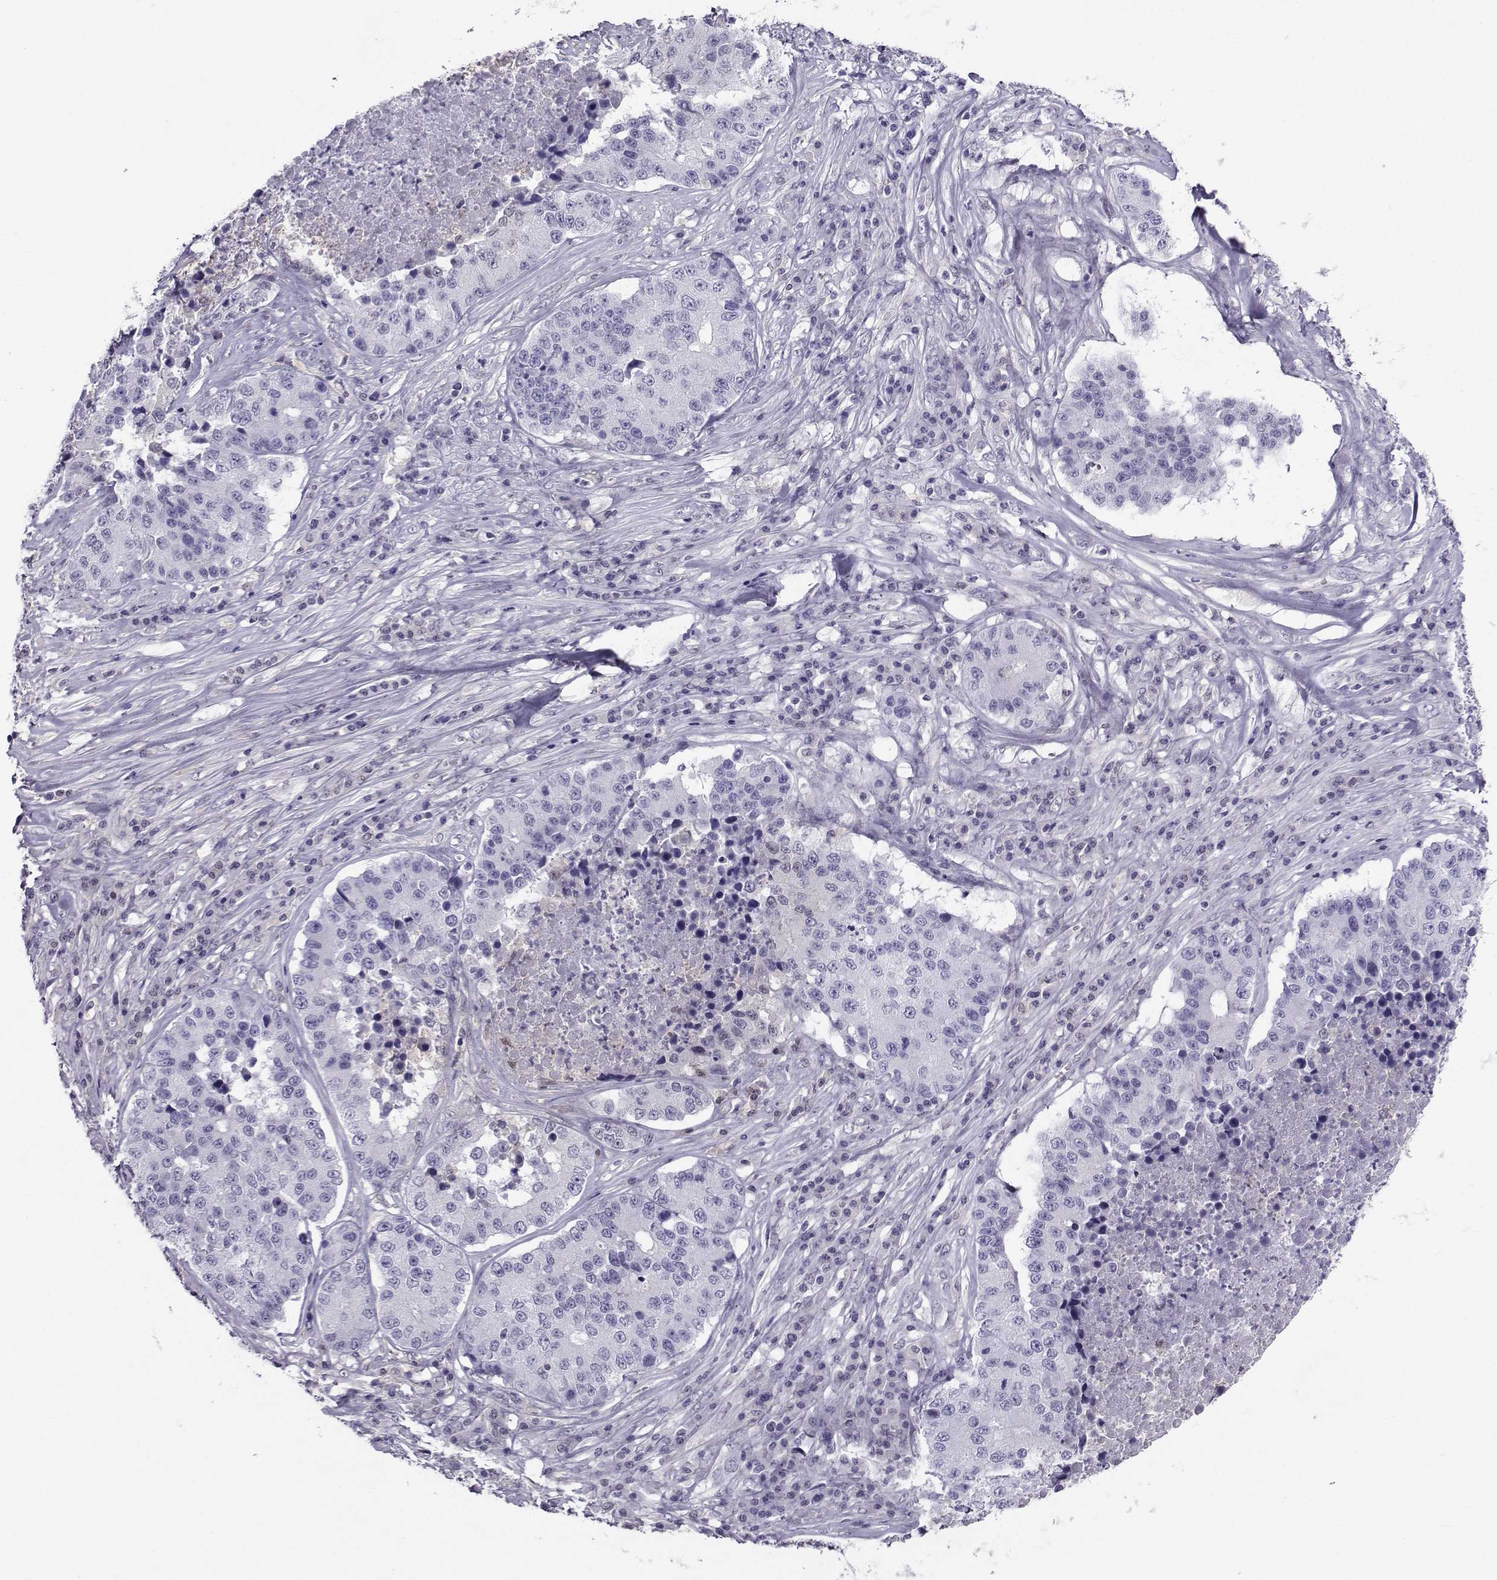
{"staining": {"intensity": "weak", "quantity": "<25%", "location": "nuclear"}, "tissue": "stomach cancer", "cell_type": "Tumor cells", "image_type": "cancer", "snomed": [{"axis": "morphology", "description": "Adenocarcinoma, NOS"}, {"axis": "topography", "description": "Stomach"}], "caption": "The immunohistochemistry (IHC) histopathology image has no significant staining in tumor cells of adenocarcinoma (stomach) tissue.", "gene": "PGK1", "patient": {"sex": "male", "age": 71}}